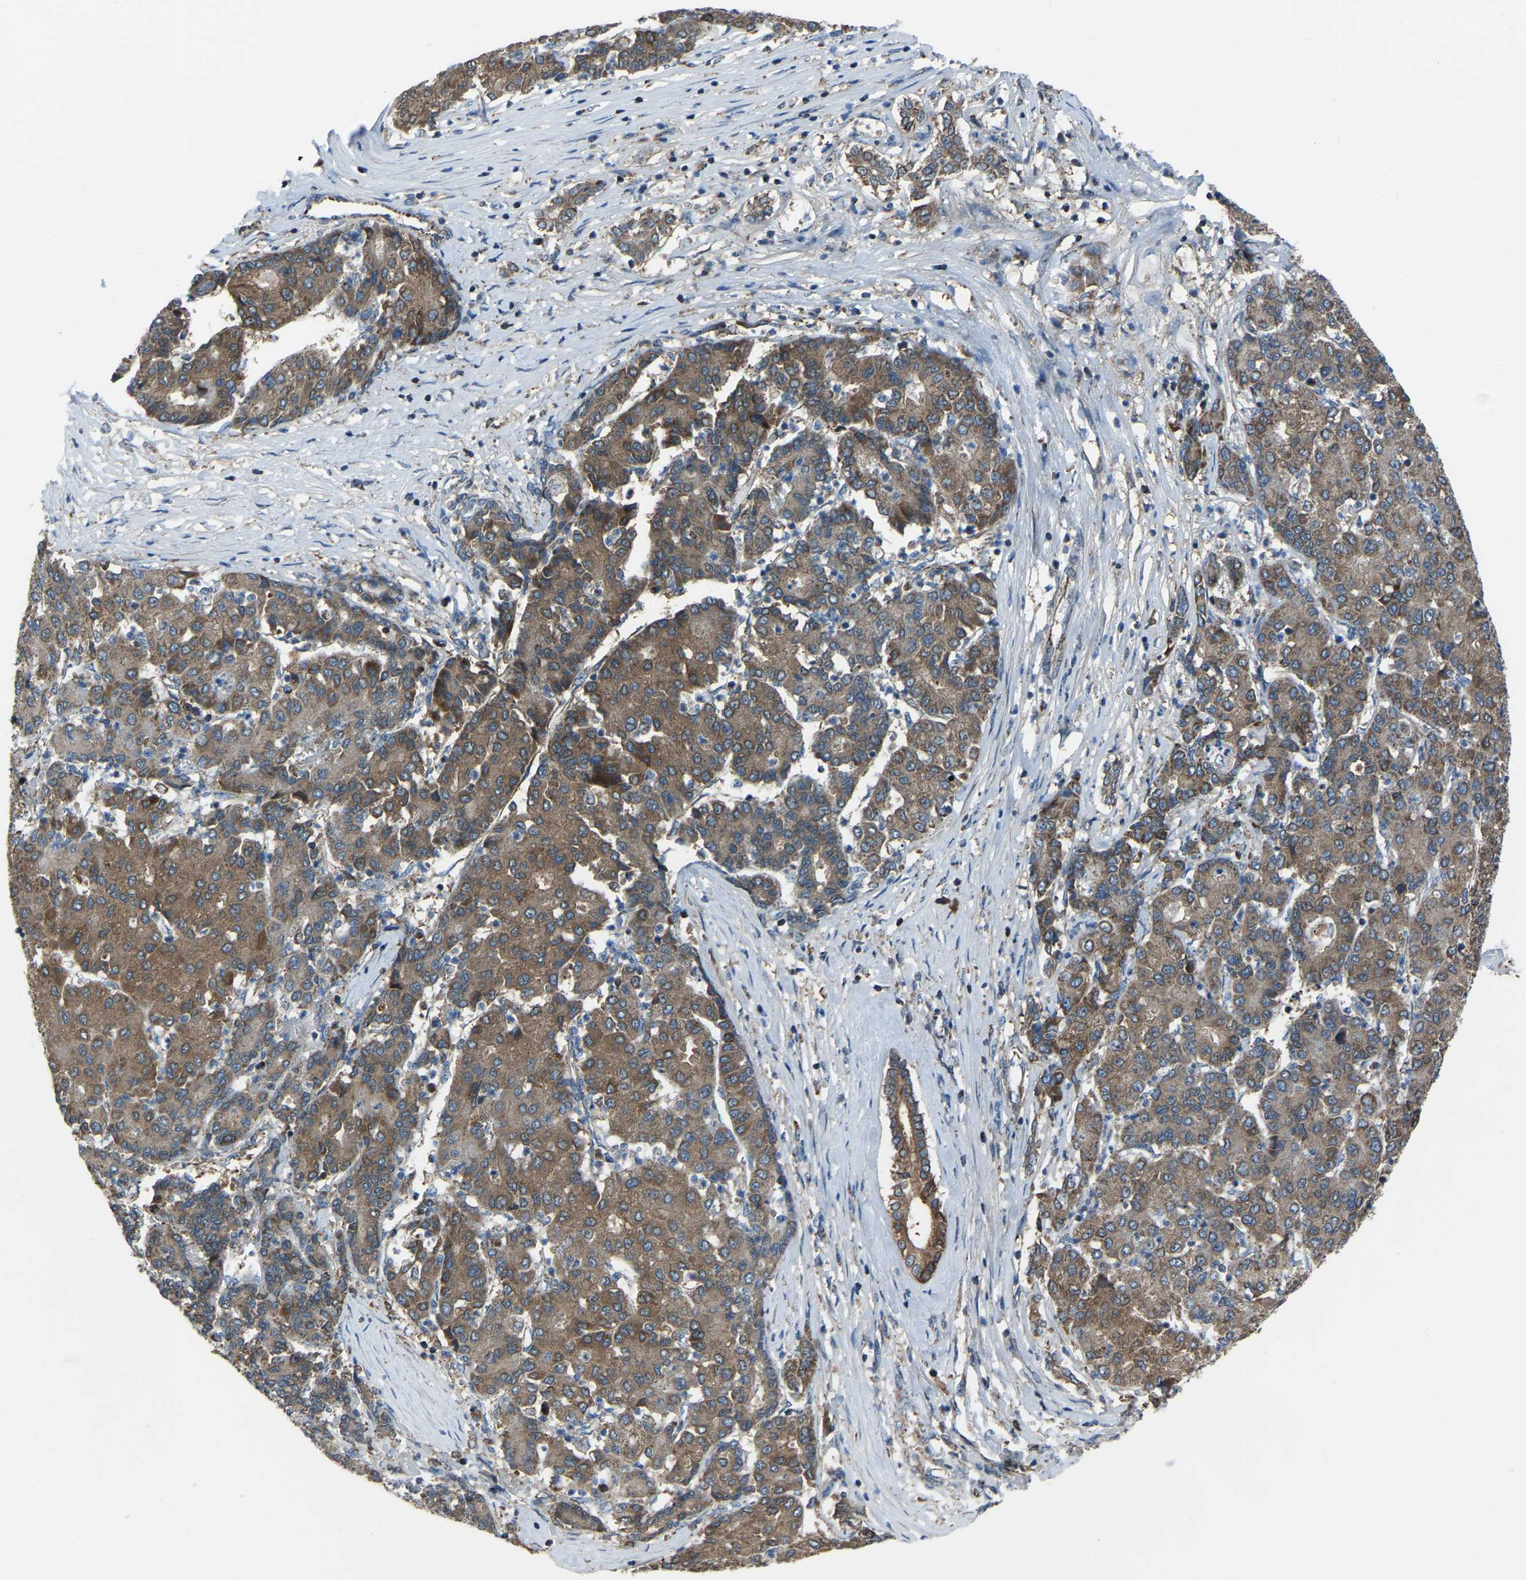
{"staining": {"intensity": "moderate", "quantity": ">75%", "location": "cytoplasmic/membranous"}, "tissue": "liver cancer", "cell_type": "Tumor cells", "image_type": "cancer", "snomed": [{"axis": "morphology", "description": "Carcinoma, Hepatocellular, NOS"}, {"axis": "topography", "description": "Liver"}], "caption": "Approximately >75% of tumor cells in liver cancer exhibit moderate cytoplasmic/membranous protein staining as visualized by brown immunohistochemical staining.", "gene": "AKR1A1", "patient": {"sex": "male", "age": 65}}